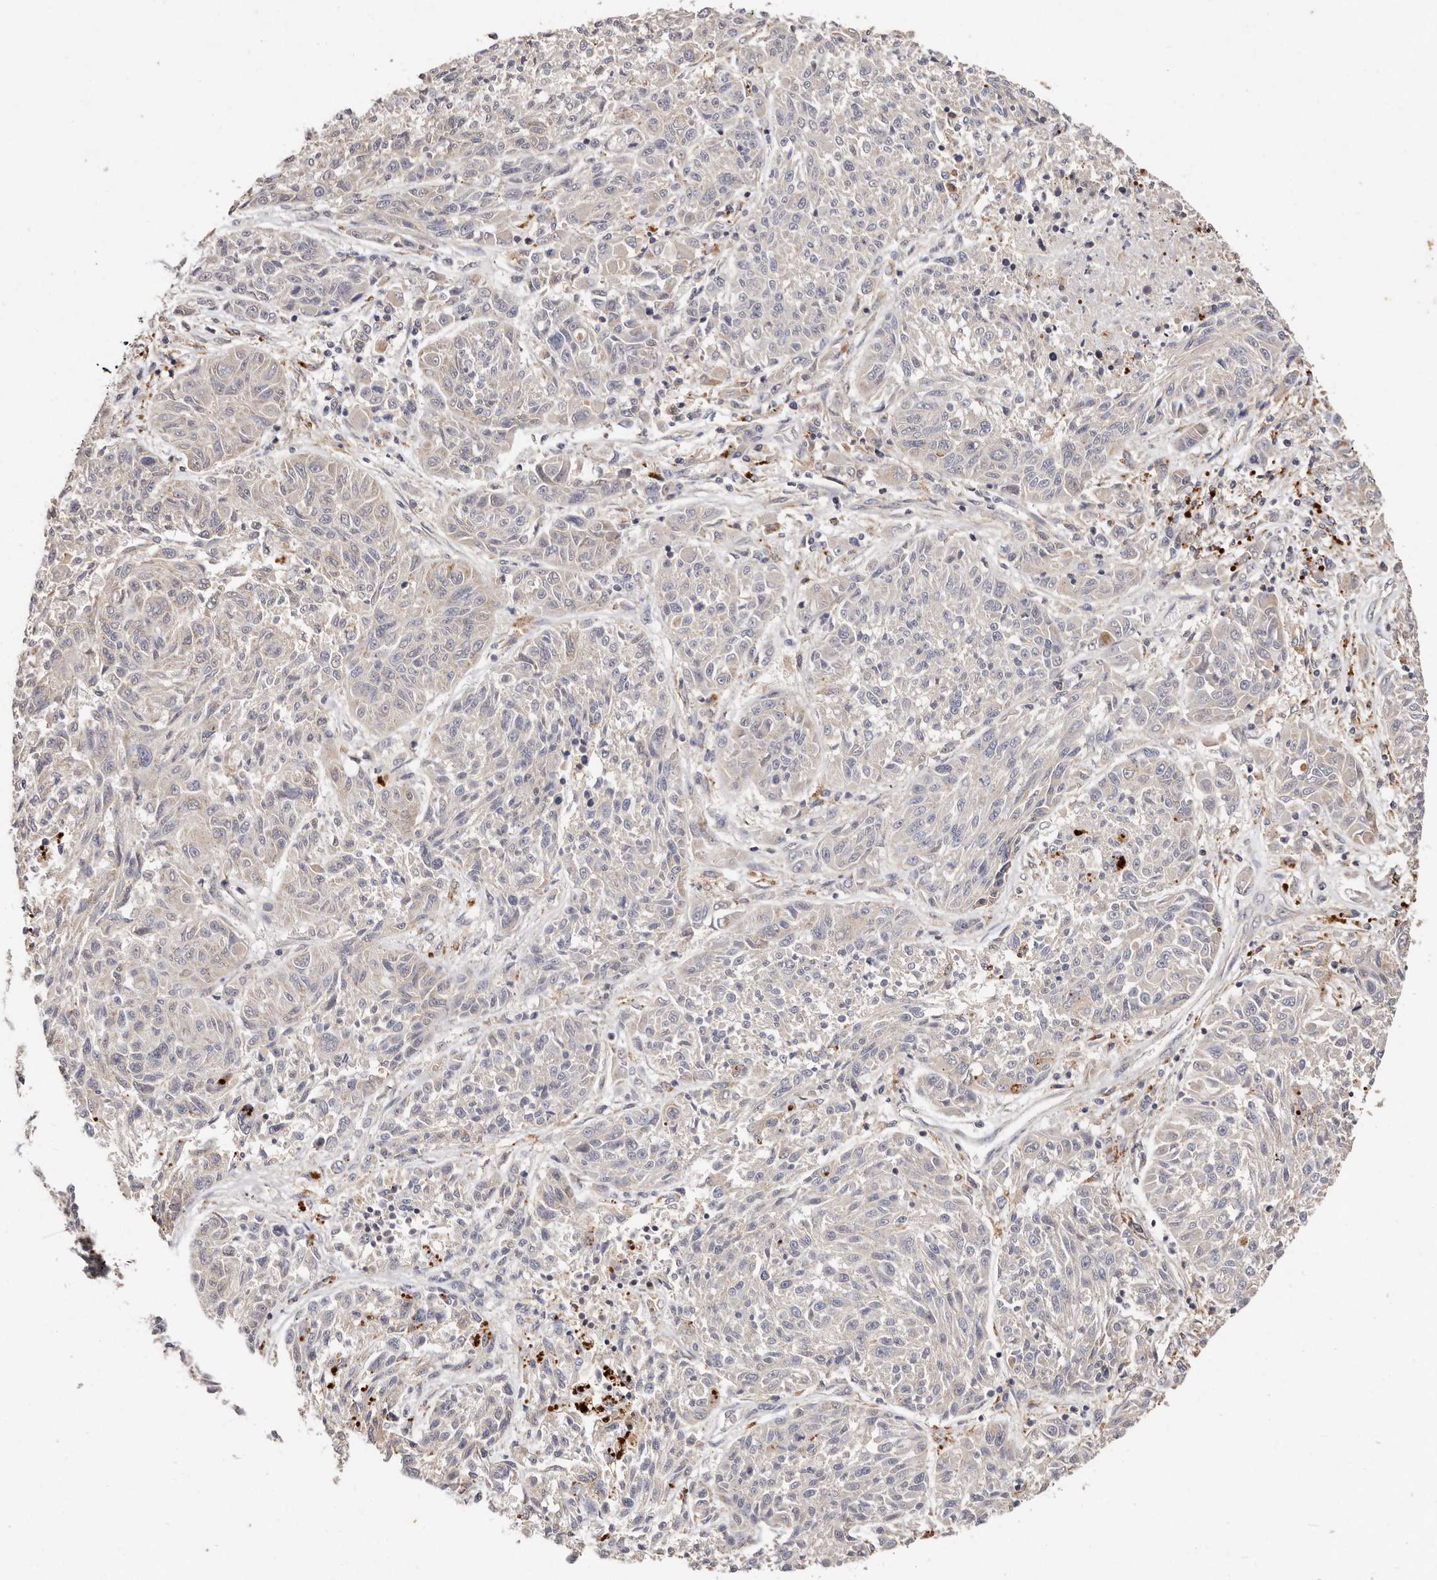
{"staining": {"intensity": "negative", "quantity": "none", "location": "none"}, "tissue": "melanoma", "cell_type": "Tumor cells", "image_type": "cancer", "snomed": [{"axis": "morphology", "description": "Malignant melanoma, NOS"}, {"axis": "topography", "description": "Skin"}], "caption": "Protein analysis of melanoma reveals no significant expression in tumor cells.", "gene": "THBS3", "patient": {"sex": "male", "age": 53}}